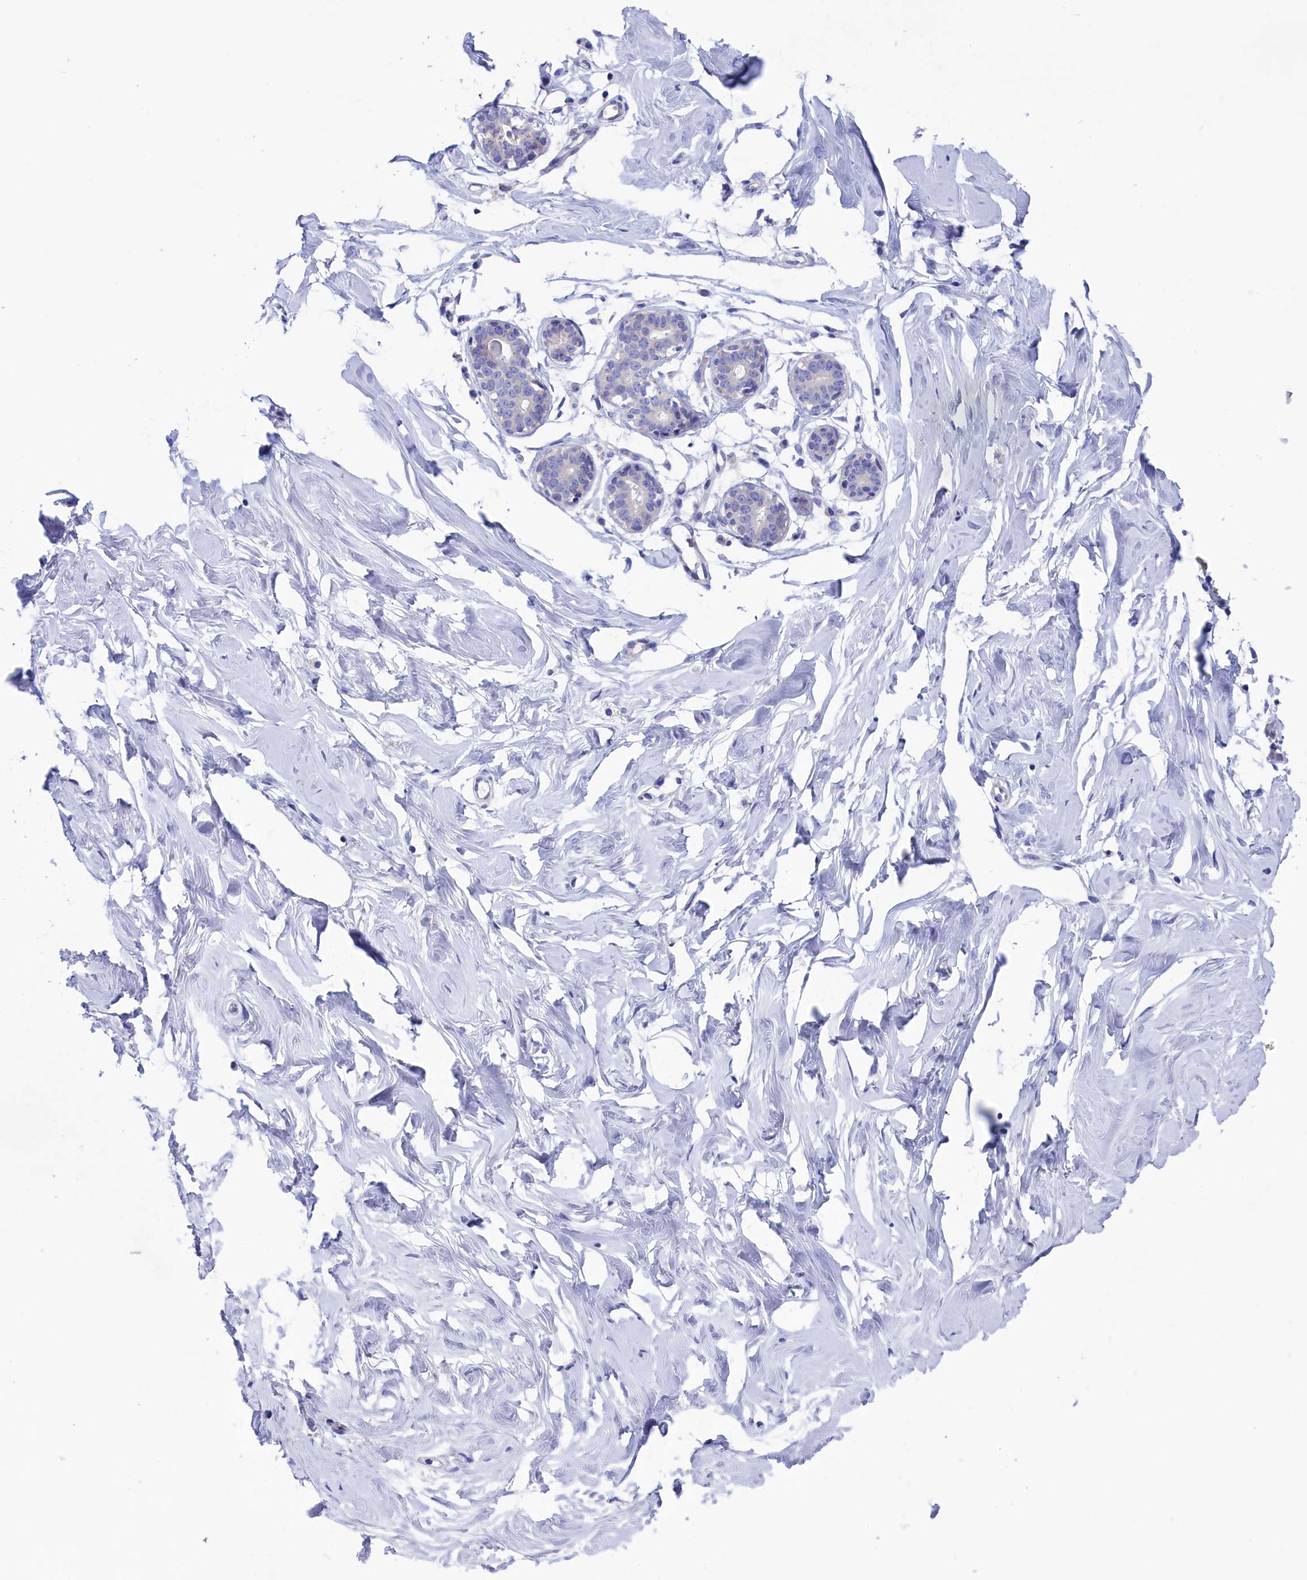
{"staining": {"intensity": "negative", "quantity": "none", "location": "none"}, "tissue": "breast", "cell_type": "Adipocytes", "image_type": "normal", "snomed": [{"axis": "morphology", "description": "Normal tissue, NOS"}, {"axis": "morphology", "description": "Adenoma, NOS"}, {"axis": "topography", "description": "Breast"}], "caption": "This image is of benign breast stained with immunohistochemistry (IHC) to label a protein in brown with the nuclei are counter-stained blue. There is no positivity in adipocytes. Brightfield microscopy of immunohistochemistry stained with DAB (brown) and hematoxylin (blue), captured at high magnification.", "gene": "VPS35L", "patient": {"sex": "female", "age": 23}}